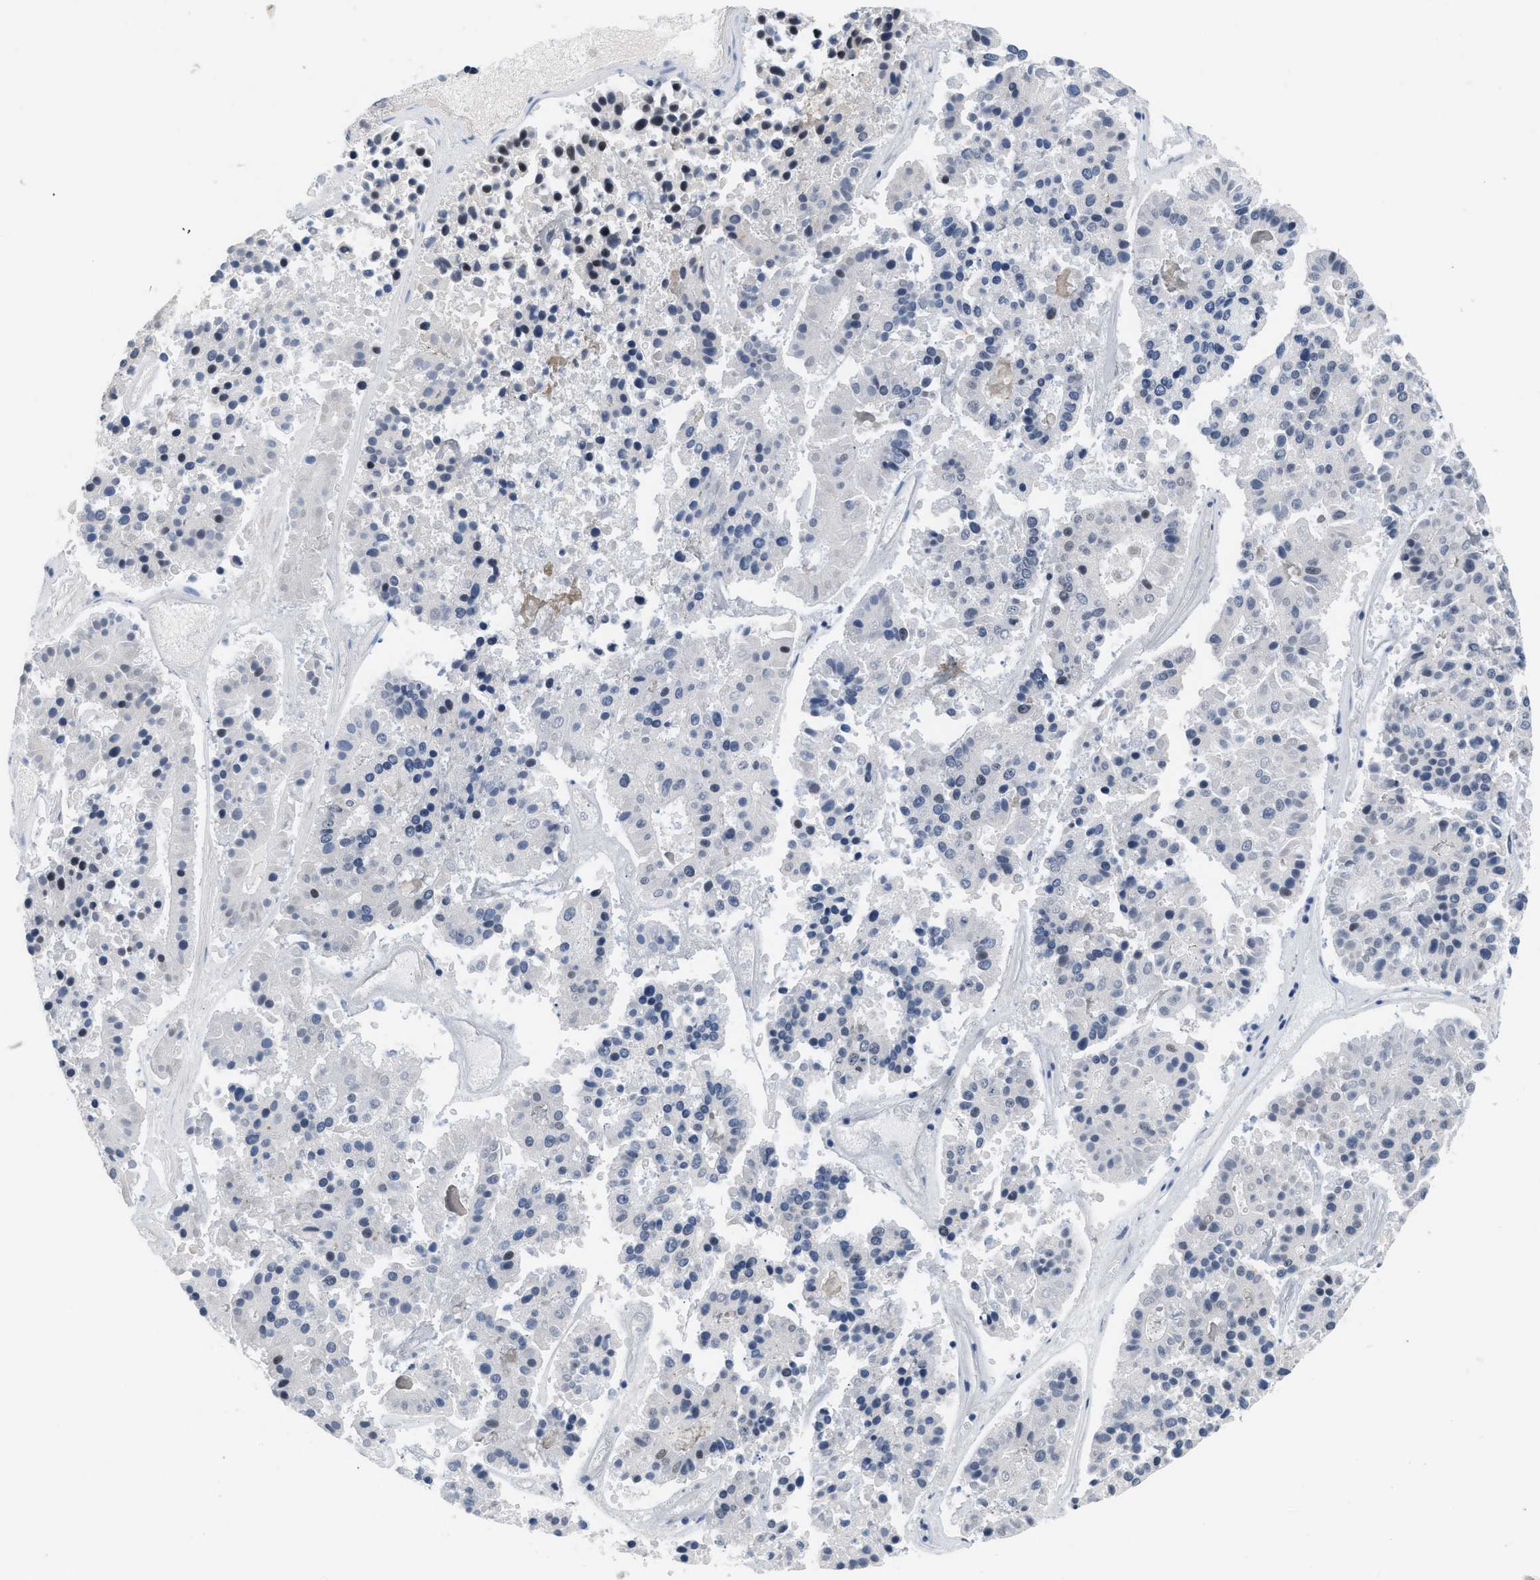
{"staining": {"intensity": "negative", "quantity": "none", "location": "none"}, "tissue": "pancreatic cancer", "cell_type": "Tumor cells", "image_type": "cancer", "snomed": [{"axis": "morphology", "description": "Adenocarcinoma, NOS"}, {"axis": "topography", "description": "Pancreas"}], "caption": "Tumor cells are negative for protein expression in human pancreatic adenocarcinoma. (Brightfield microscopy of DAB immunohistochemistry (IHC) at high magnification).", "gene": "TXNRD3", "patient": {"sex": "male", "age": 50}}